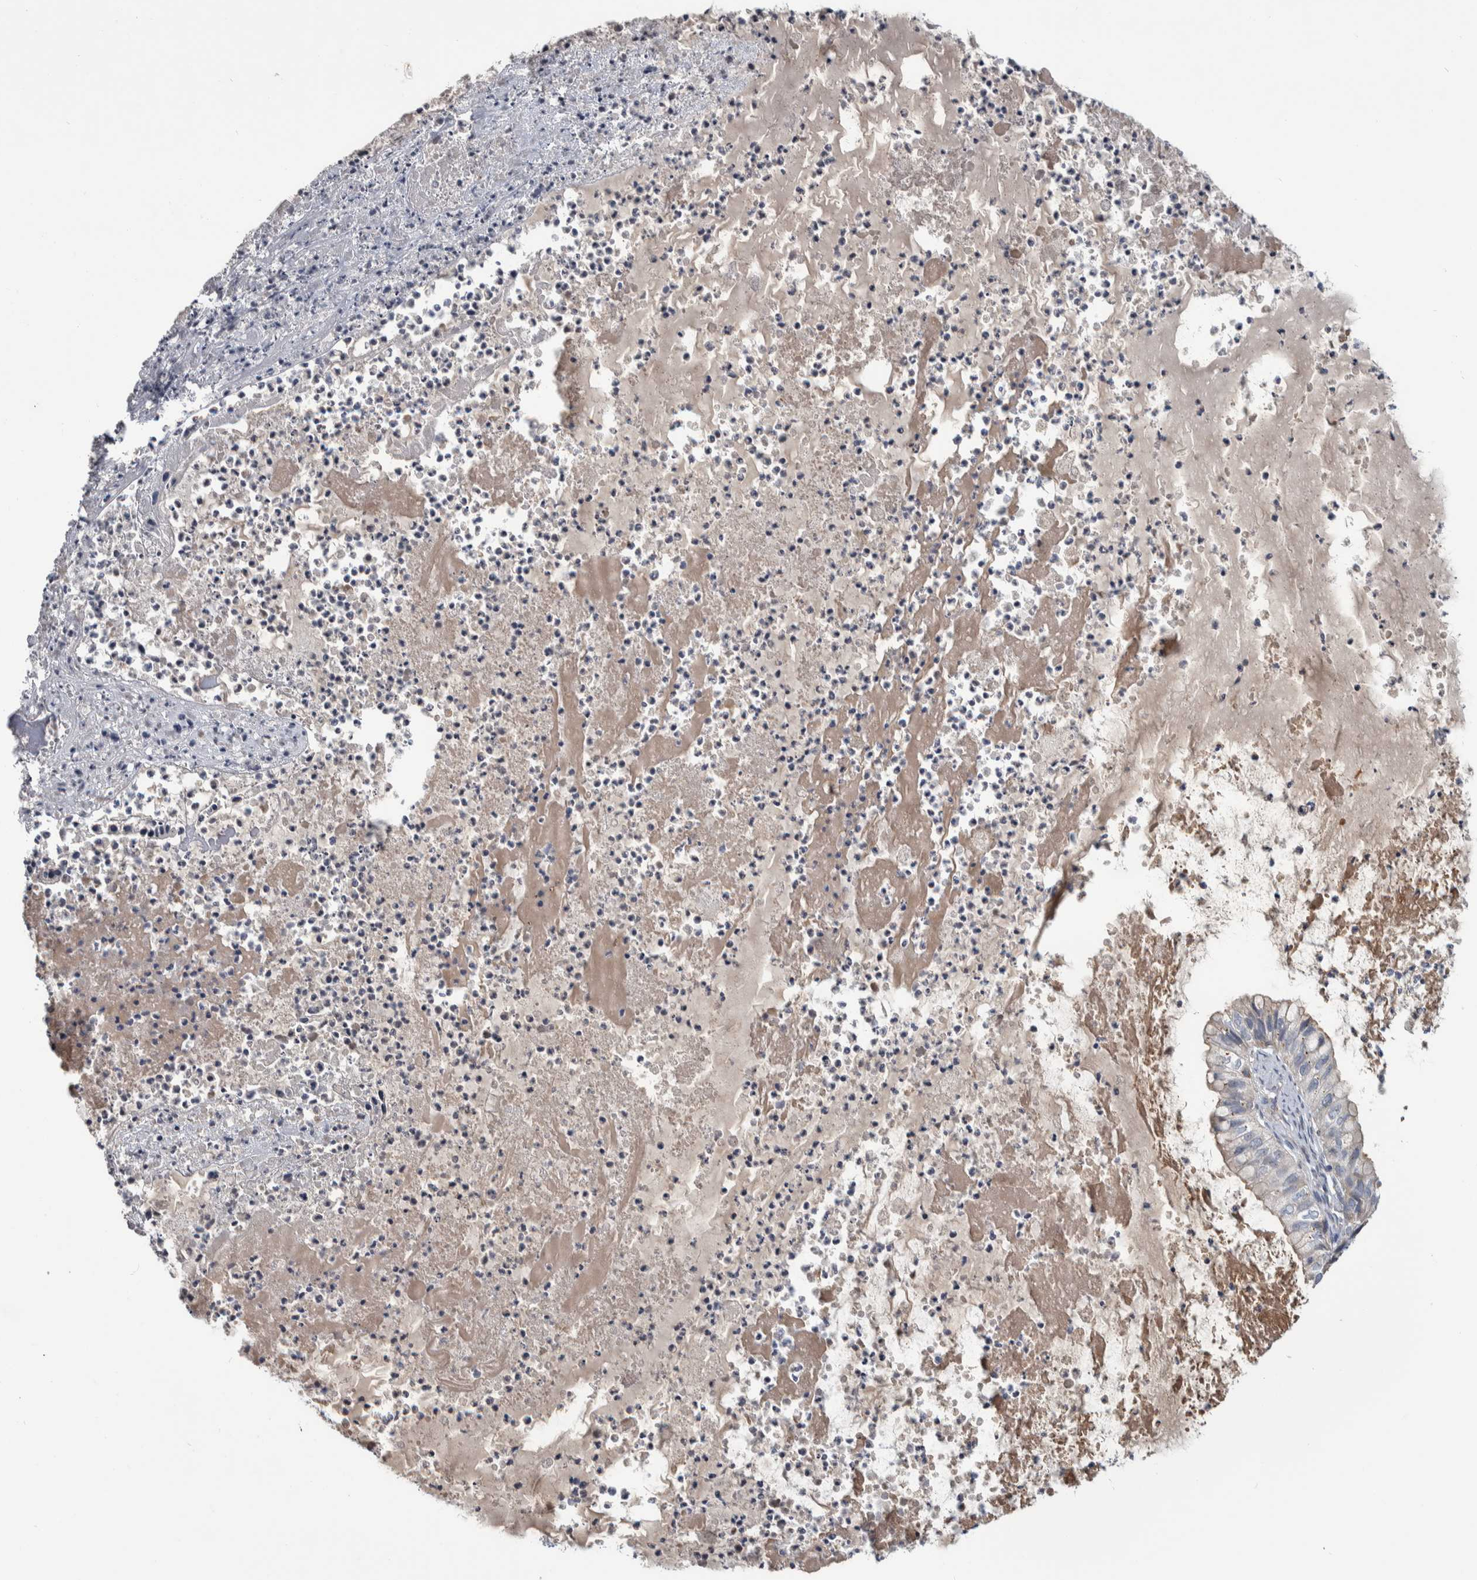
{"staining": {"intensity": "negative", "quantity": "none", "location": "none"}, "tissue": "ovarian cancer", "cell_type": "Tumor cells", "image_type": "cancer", "snomed": [{"axis": "morphology", "description": "Cystadenocarcinoma, mucinous, NOS"}, {"axis": "topography", "description": "Ovary"}], "caption": "The photomicrograph exhibits no significant staining in tumor cells of mucinous cystadenocarcinoma (ovarian). Nuclei are stained in blue.", "gene": "FAM83G", "patient": {"sex": "female", "age": 80}}